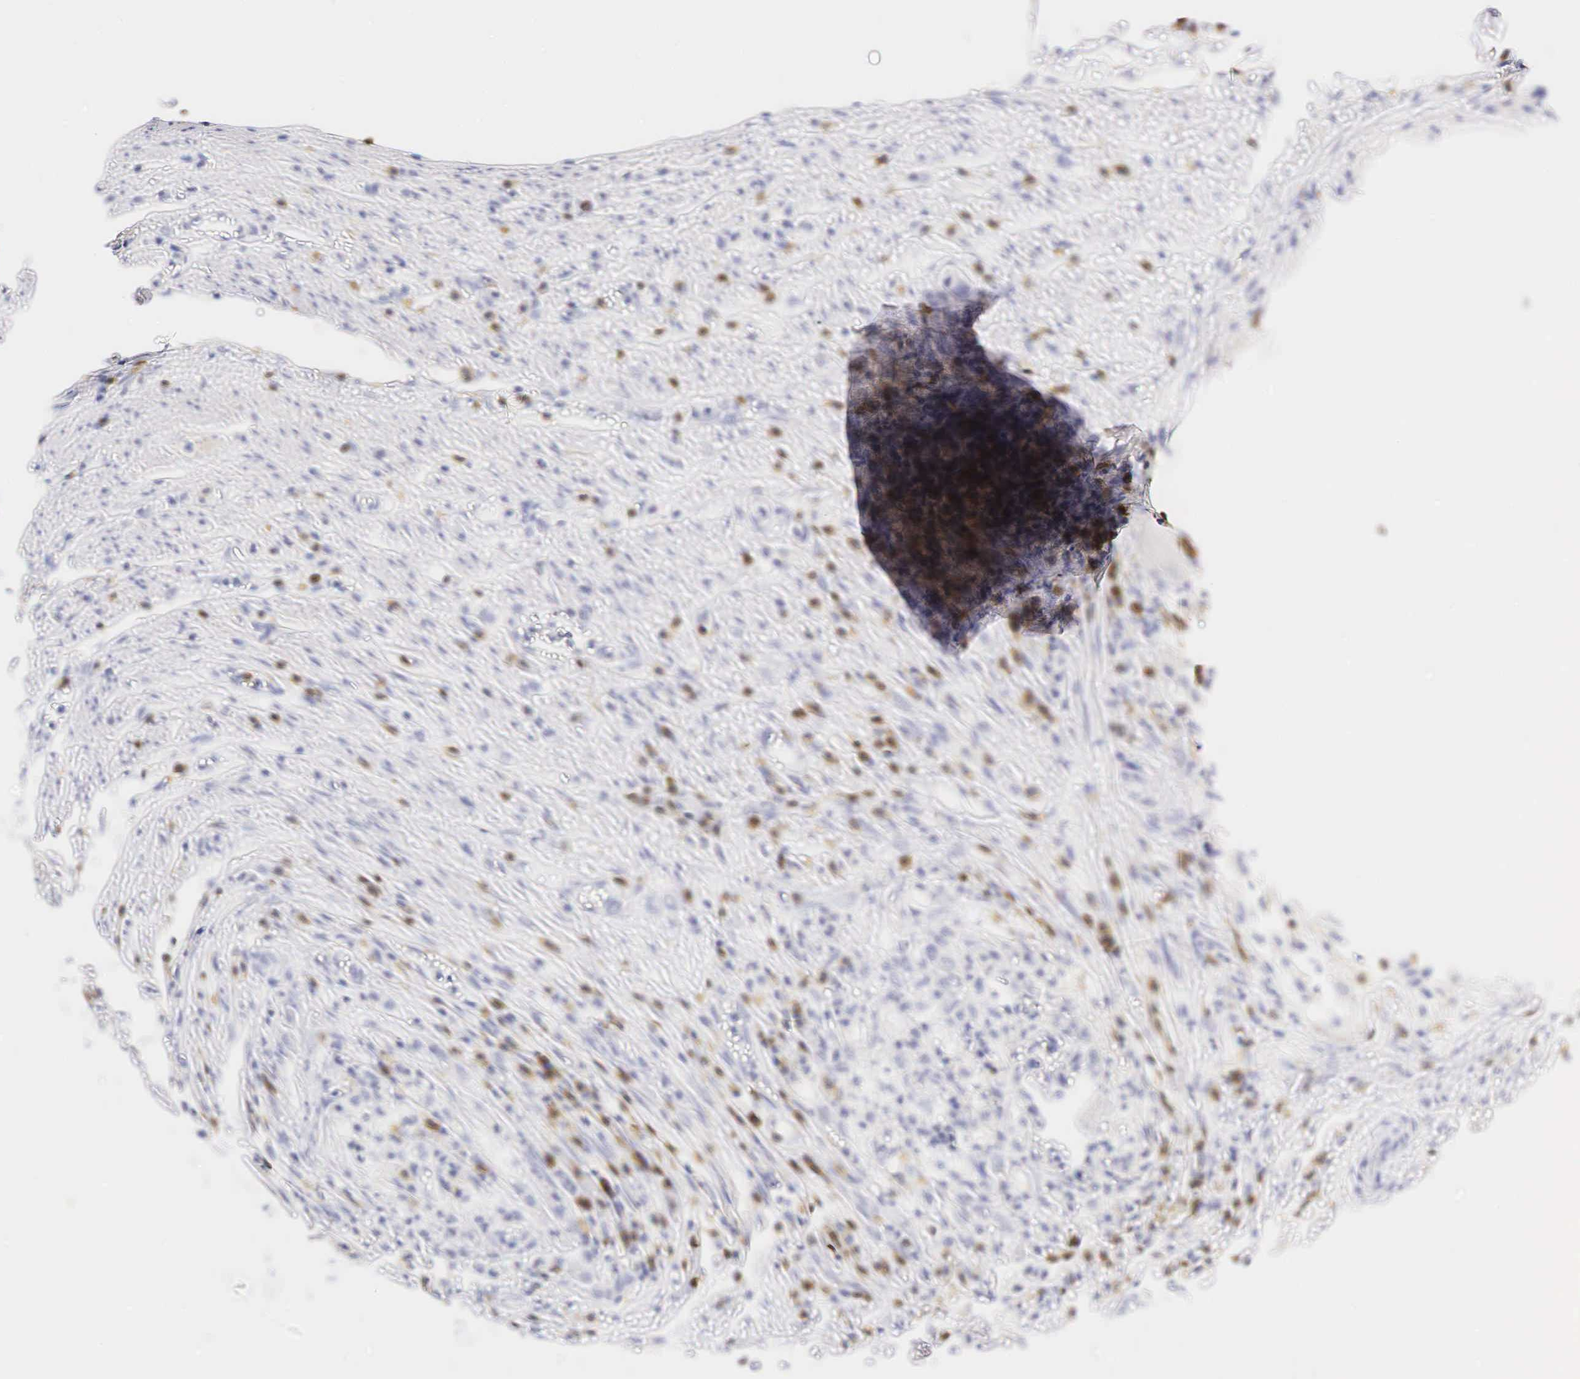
{"staining": {"intensity": "negative", "quantity": "none", "location": "none"}, "tissue": "colorectal cancer", "cell_type": "Tumor cells", "image_type": "cancer", "snomed": [{"axis": "morphology", "description": "Adenocarcinoma, NOS"}, {"axis": "topography", "description": "Colon"}], "caption": "IHC micrograph of neoplastic tissue: colorectal cancer (adenocarcinoma) stained with DAB (3,3'-diaminobenzidine) demonstrates no significant protein positivity in tumor cells.", "gene": "CD3E", "patient": {"sex": "female", "age": 76}}